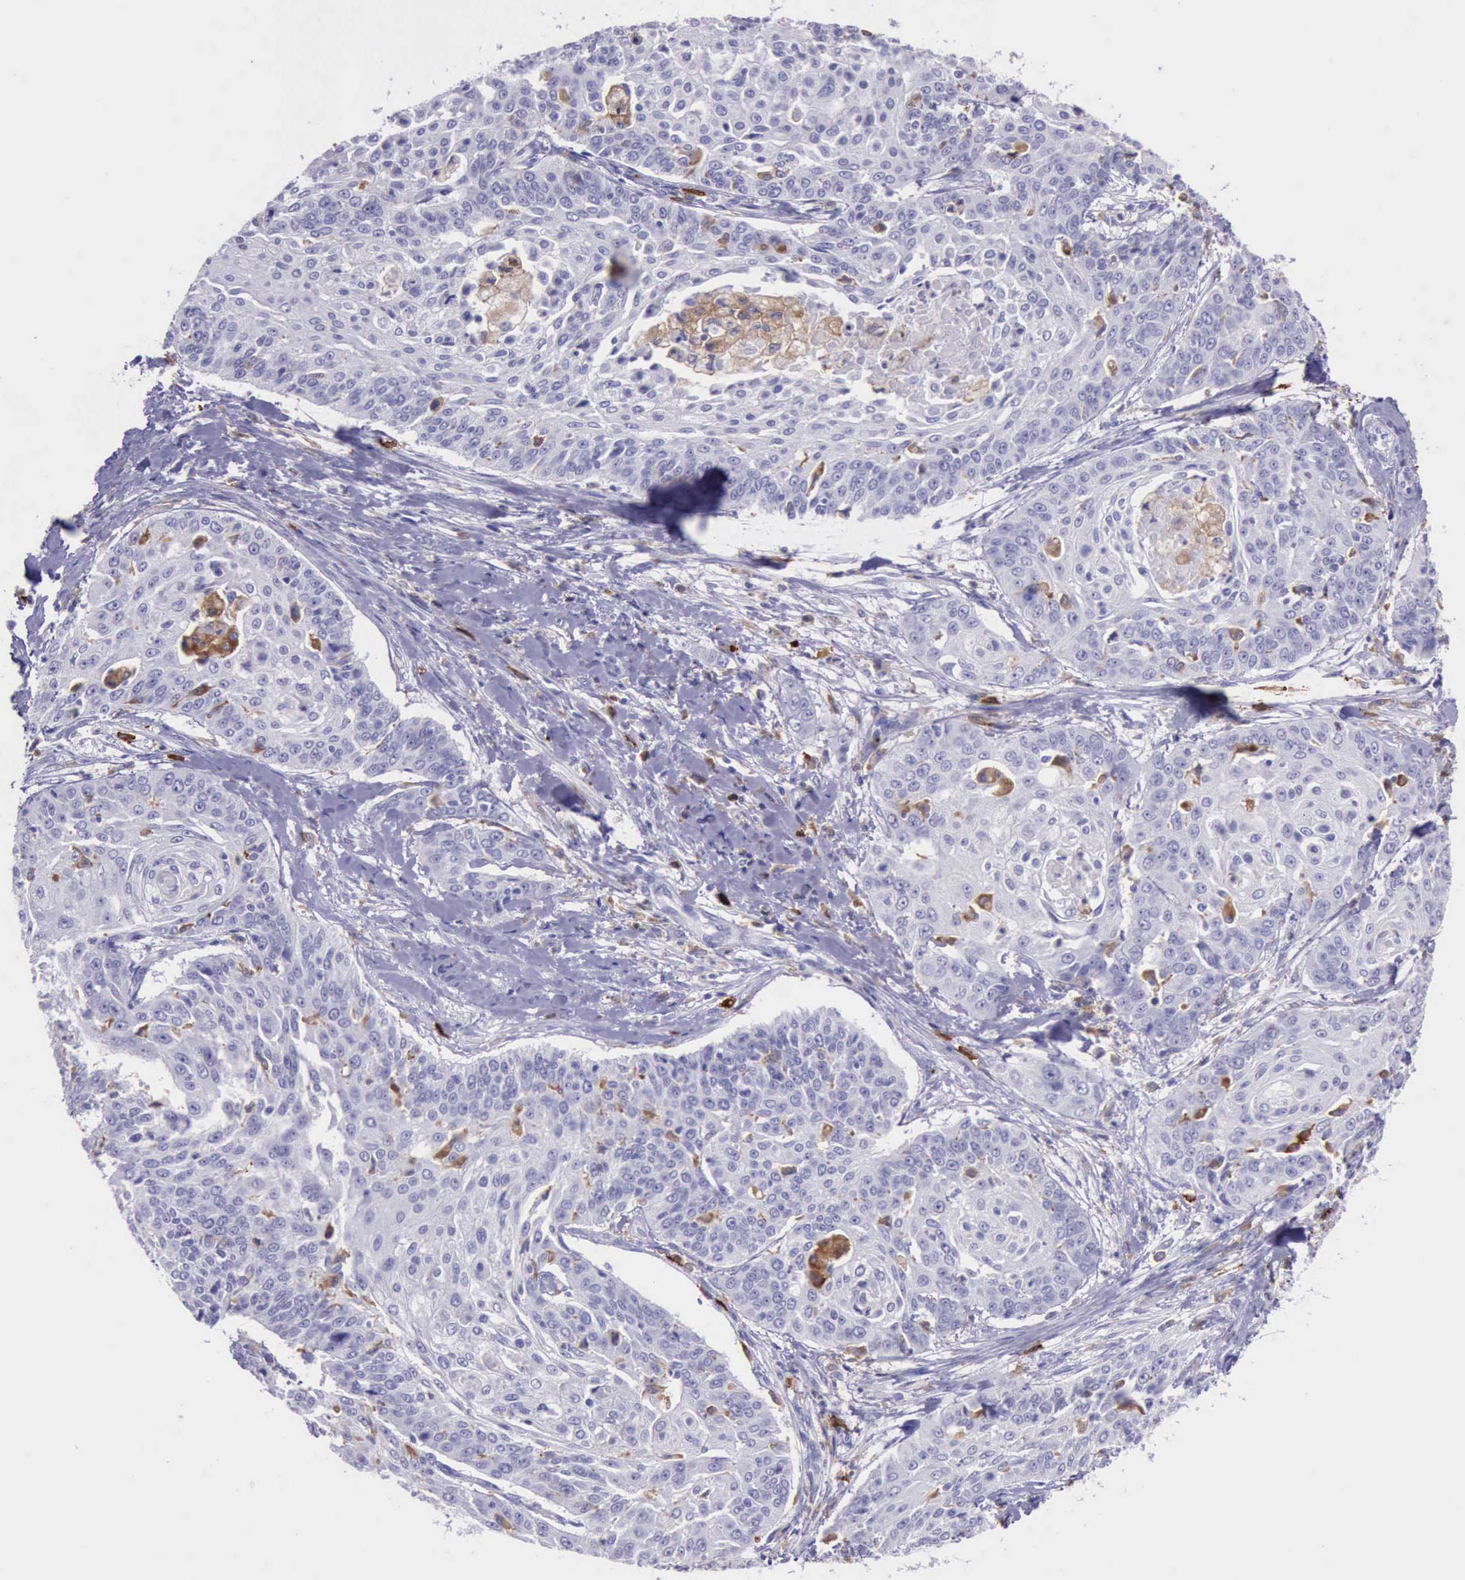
{"staining": {"intensity": "negative", "quantity": "none", "location": "none"}, "tissue": "cervical cancer", "cell_type": "Tumor cells", "image_type": "cancer", "snomed": [{"axis": "morphology", "description": "Squamous cell carcinoma, NOS"}, {"axis": "topography", "description": "Cervix"}], "caption": "The immunohistochemistry (IHC) photomicrograph has no significant staining in tumor cells of cervical cancer (squamous cell carcinoma) tissue.", "gene": "BTK", "patient": {"sex": "female", "age": 64}}